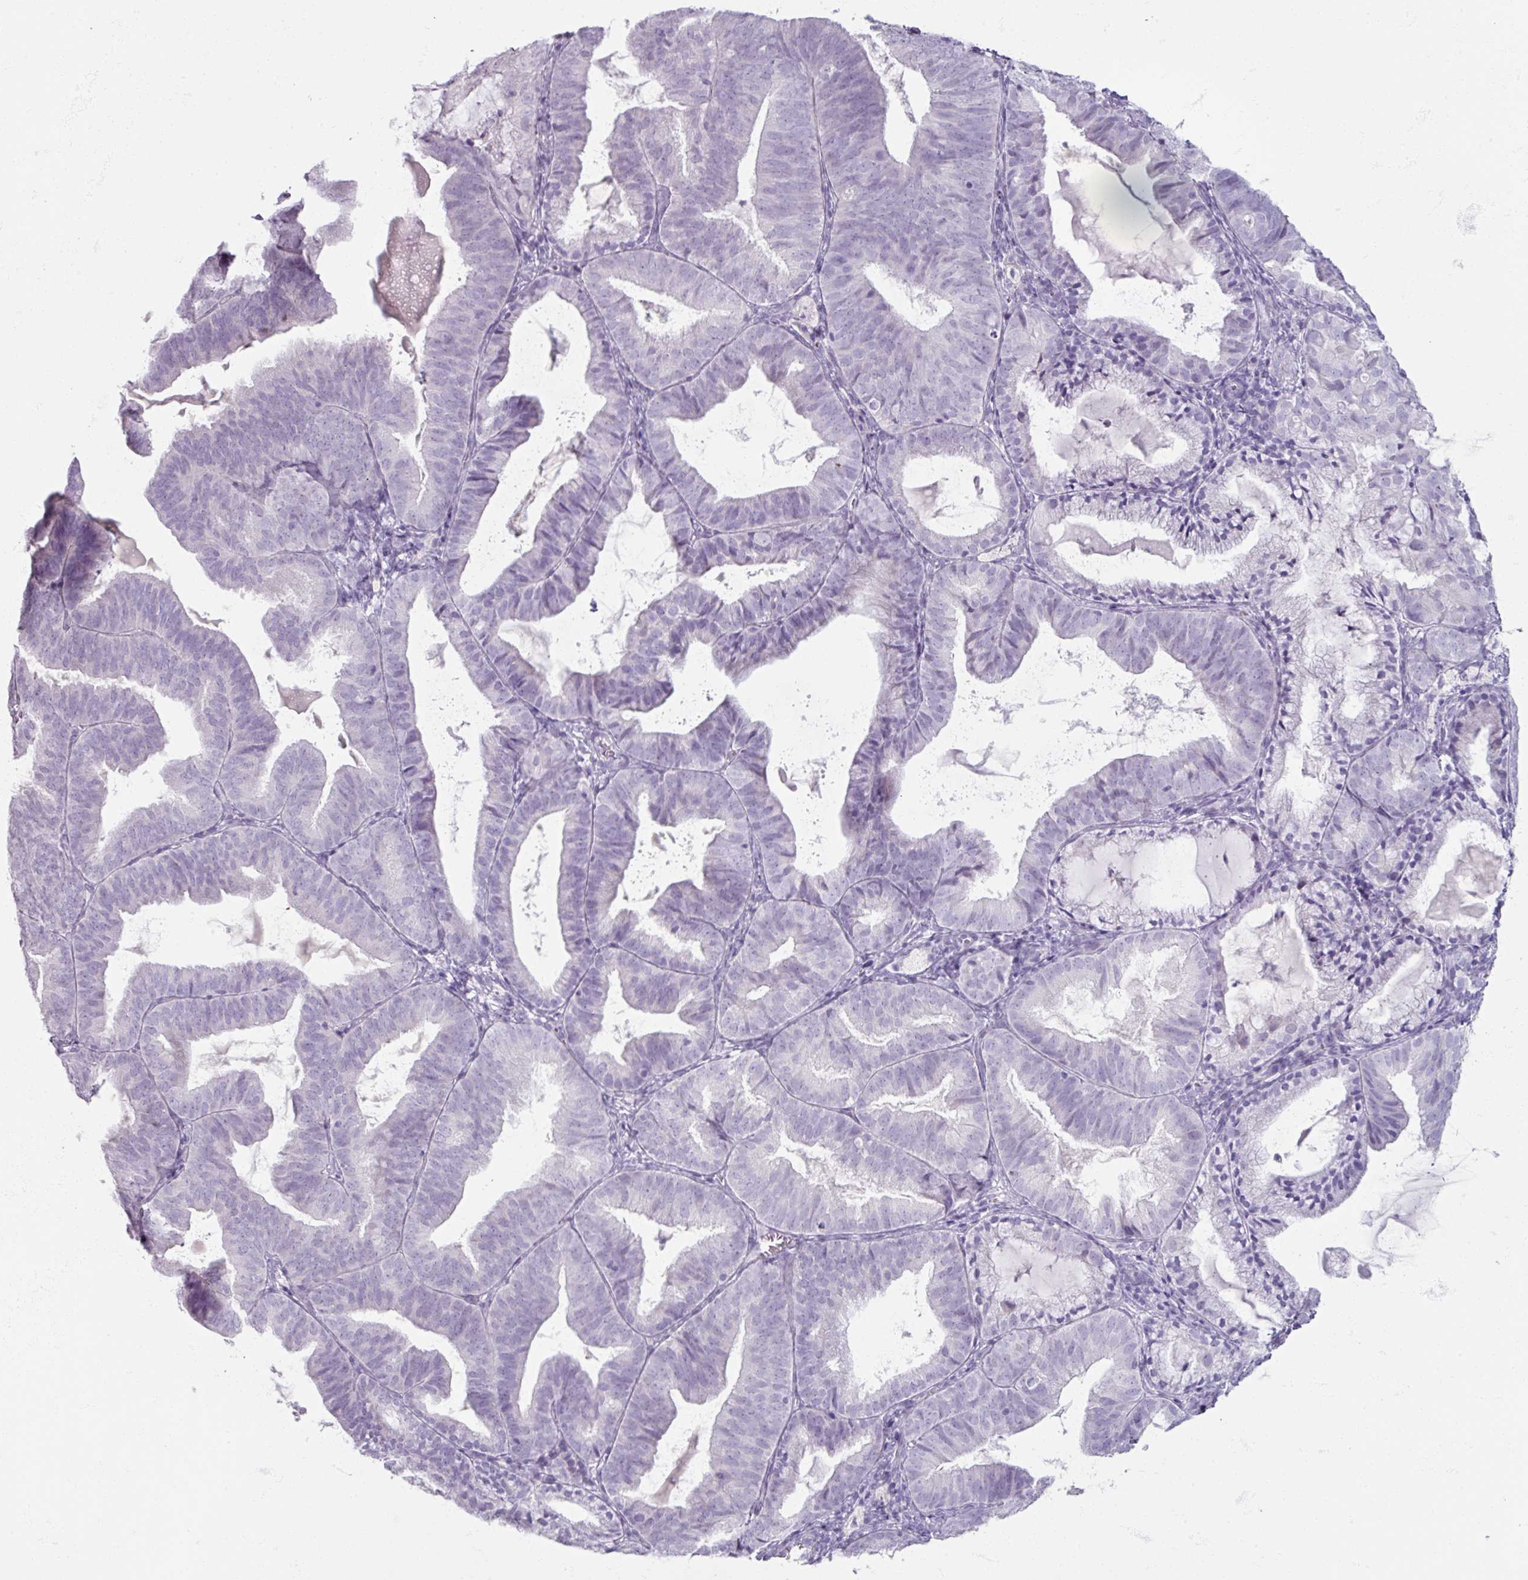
{"staining": {"intensity": "negative", "quantity": "none", "location": "none"}, "tissue": "endometrial cancer", "cell_type": "Tumor cells", "image_type": "cancer", "snomed": [{"axis": "morphology", "description": "Adenocarcinoma, NOS"}, {"axis": "topography", "description": "Endometrium"}], "caption": "Tumor cells show no significant positivity in adenocarcinoma (endometrial).", "gene": "TG", "patient": {"sex": "female", "age": 80}}